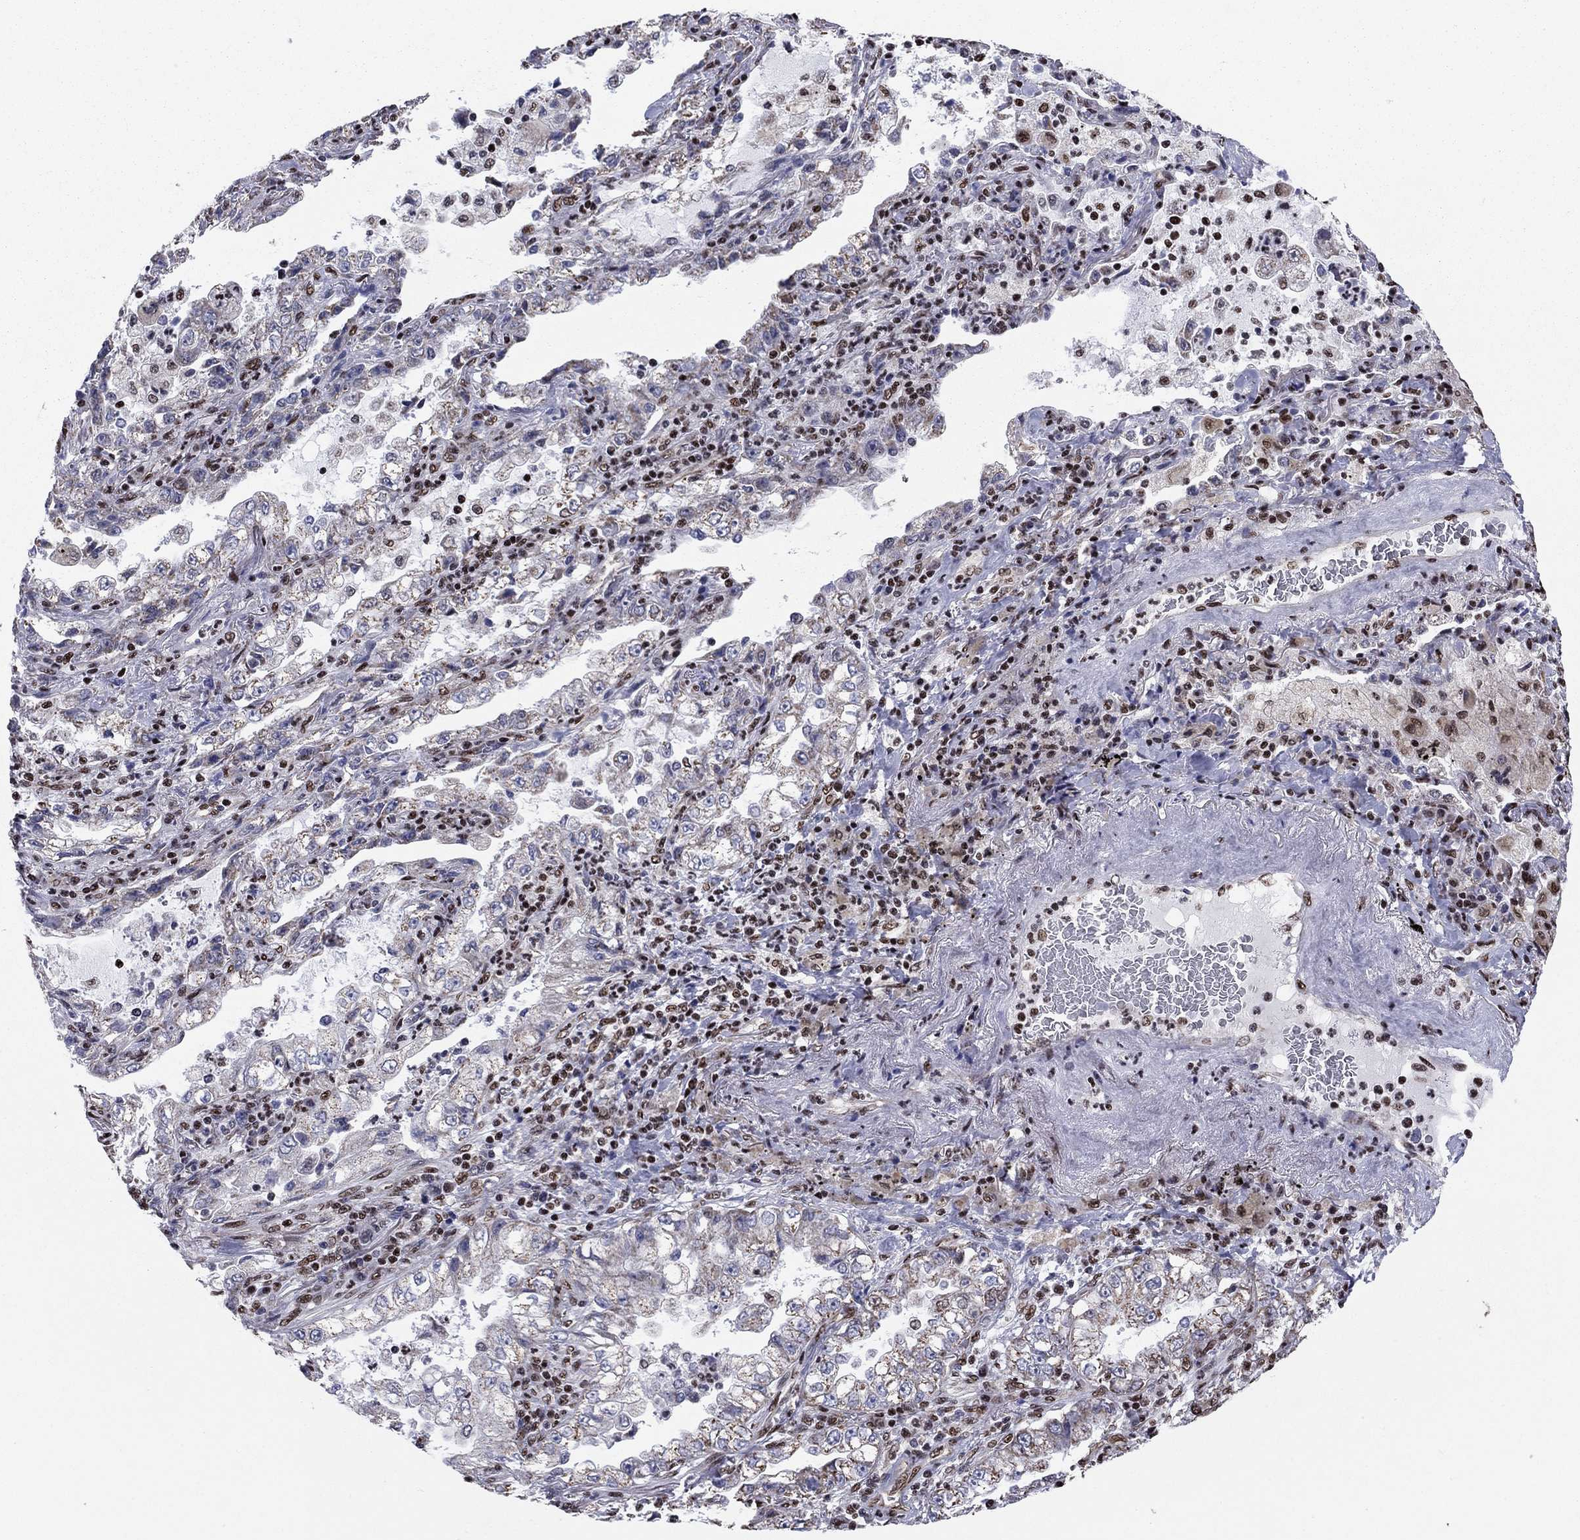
{"staining": {"intensity": "weak", "quantity": "<25%", "location": "cytoplasmic/membranous"}, "tissue": "lung cancer", "cell_type": "Tumor cells", "image_type": "cancer", "snomed": [{"axis": "morphology", "description": "Adenocarcinoma, NOS"}, {"axis": "topography", "description": "Lung"}], "caption": "Lung cancer stained for a protein using immunohistochemistry reveals no expression tumor cells.", "gene": "N4BP2", "patient": {"sex": "female", "age": 73}}